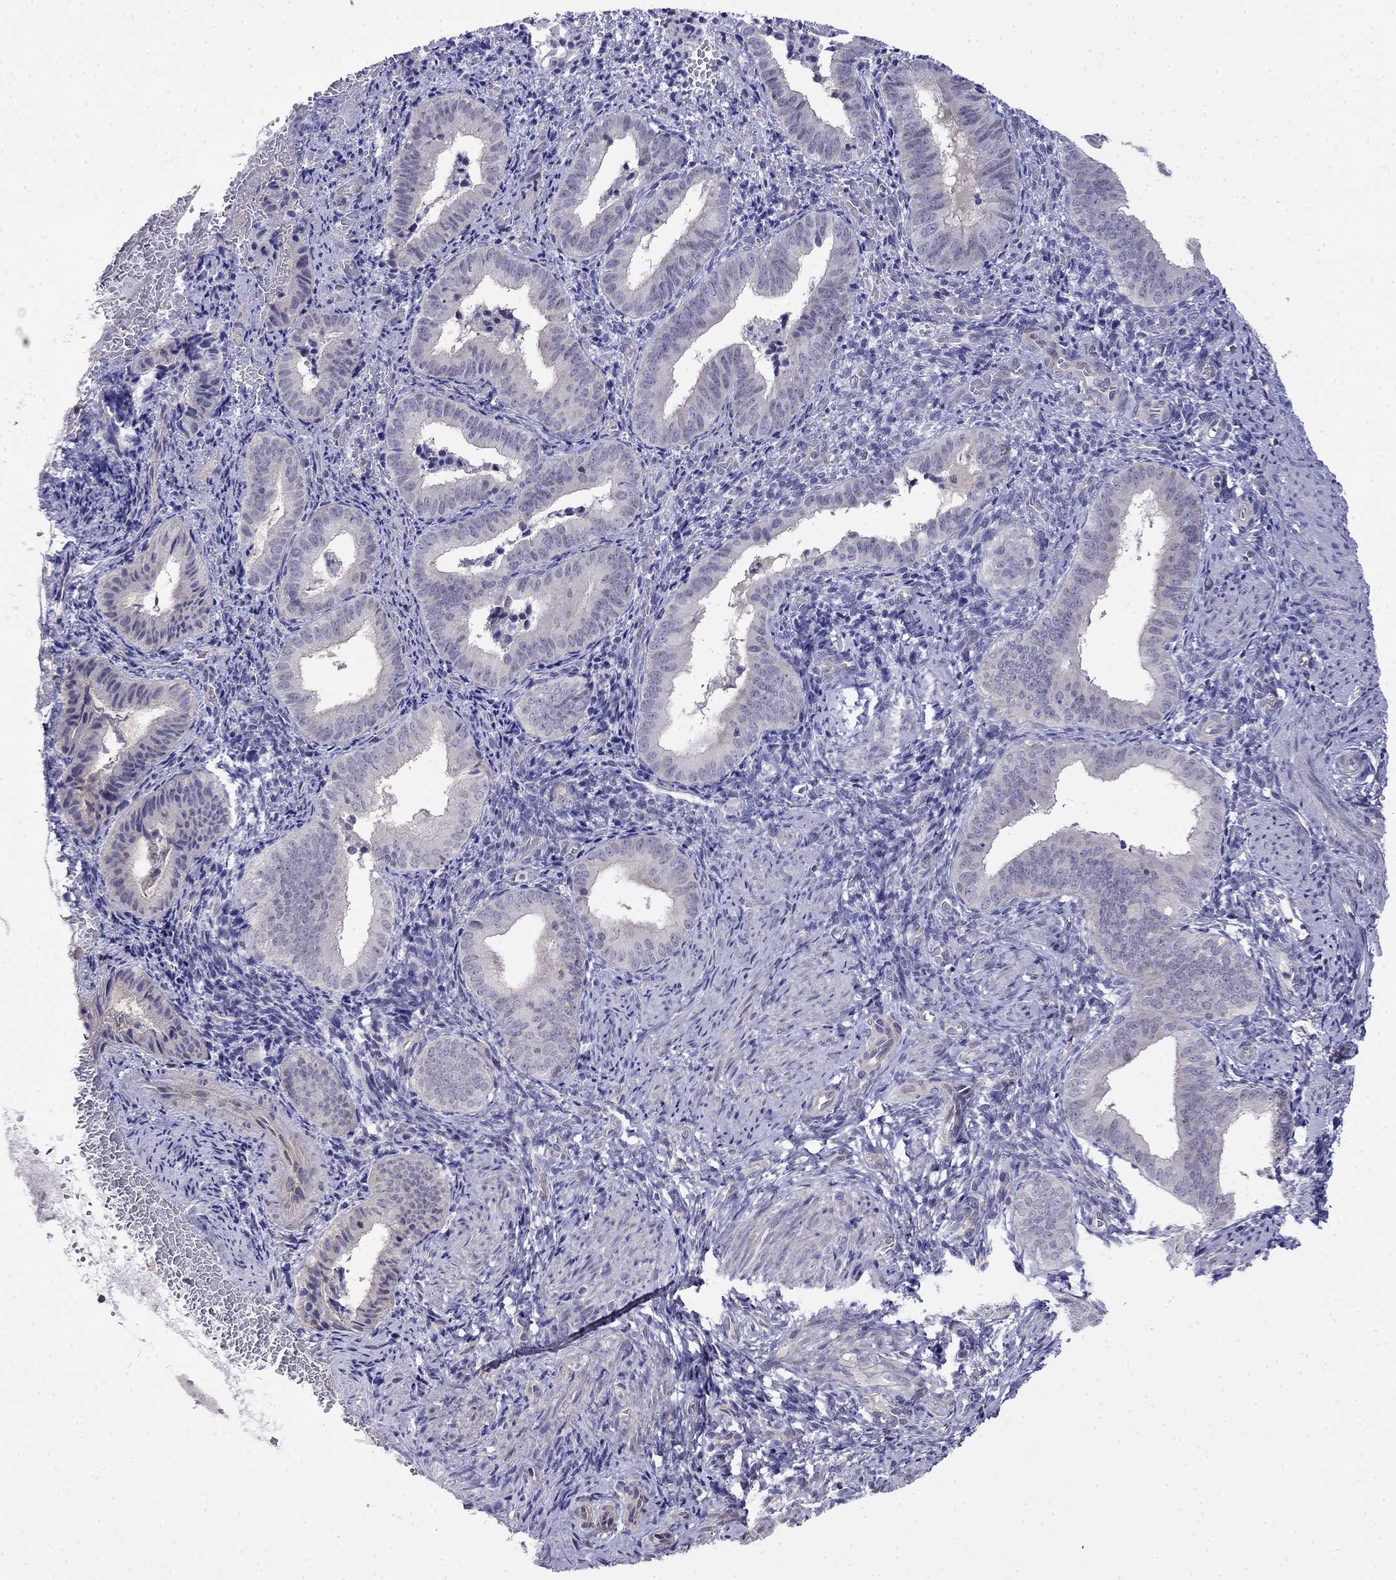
{"staining": {"intensity": "negative", "quantity": "none", "location": "none"}, "tissue": "endometrium", "cell_type": "Cells in endometrial stroma", "image_type": "normal", "snomed": [{"axis": "morphology", "description": "Normal tissue, NOS"}, {"axis": "topography", "description": "Endometrium"}], "caption": "This is a histopathology image of immunohistochemistry staining of normal endometrium, which shows no expression in cells in endometrial stroma.", "gene": "GUCA1B", "patient": {"sex": "female", "age": 42}}